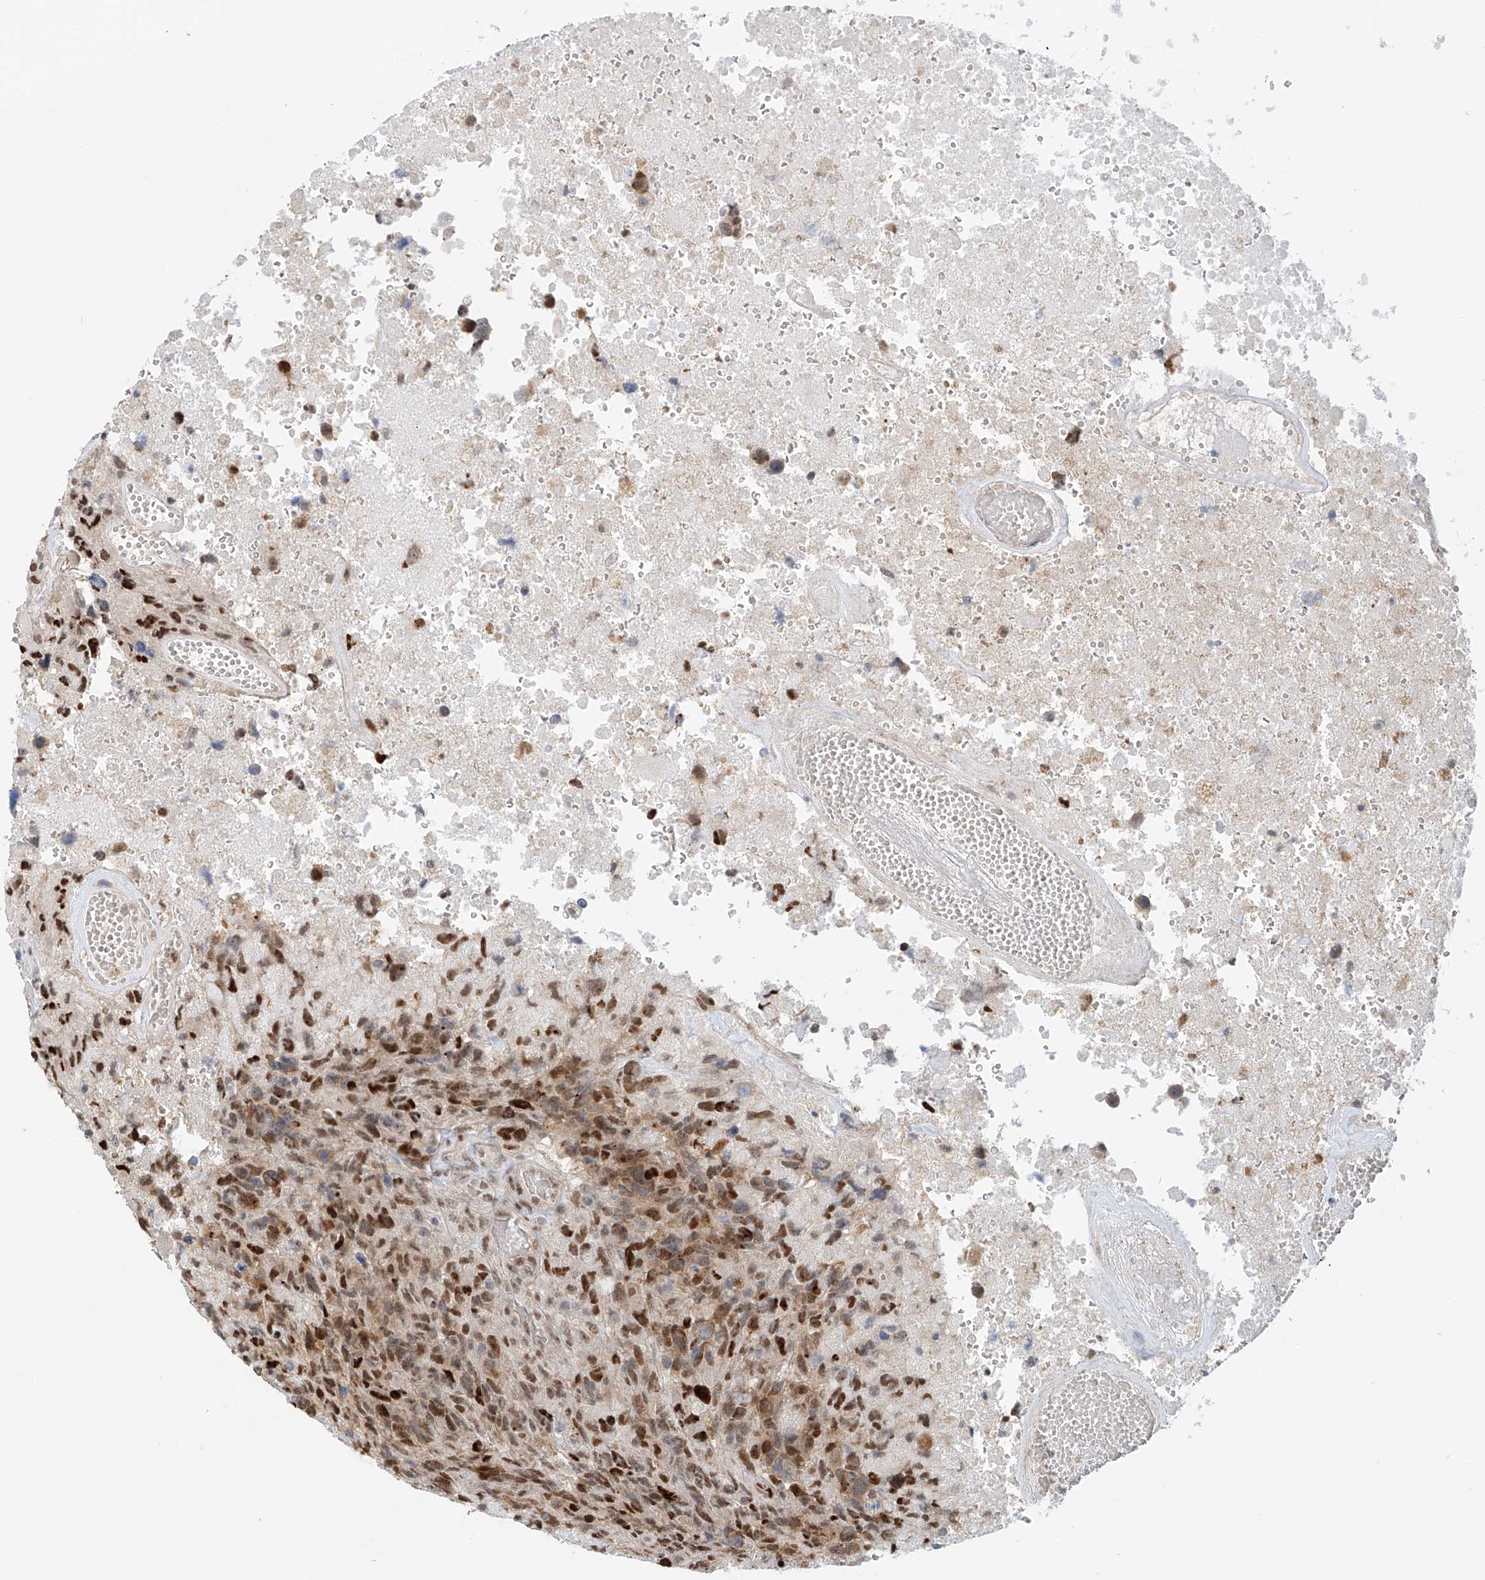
{"staining": {"intensity": "strong", "quantity": "25%-75%", "location": "cytoplasmic/membranous,nuclear"}, "tissue": "glioma", "cell_type": "Tumor cells", "image_type": "cancer", "snomed": [{"axis": "morphology", "description": "Glioma, malignant, High grade"}, {"axis": "topography", "description": "Brain"}], "caption": "A brown stain shows strong cytoplasmic/membranous and nuclear positivity of a protein in human glioma tumor cells.", "gene": "ZNF514", "patient": {"sex": "male", "age": 69}}